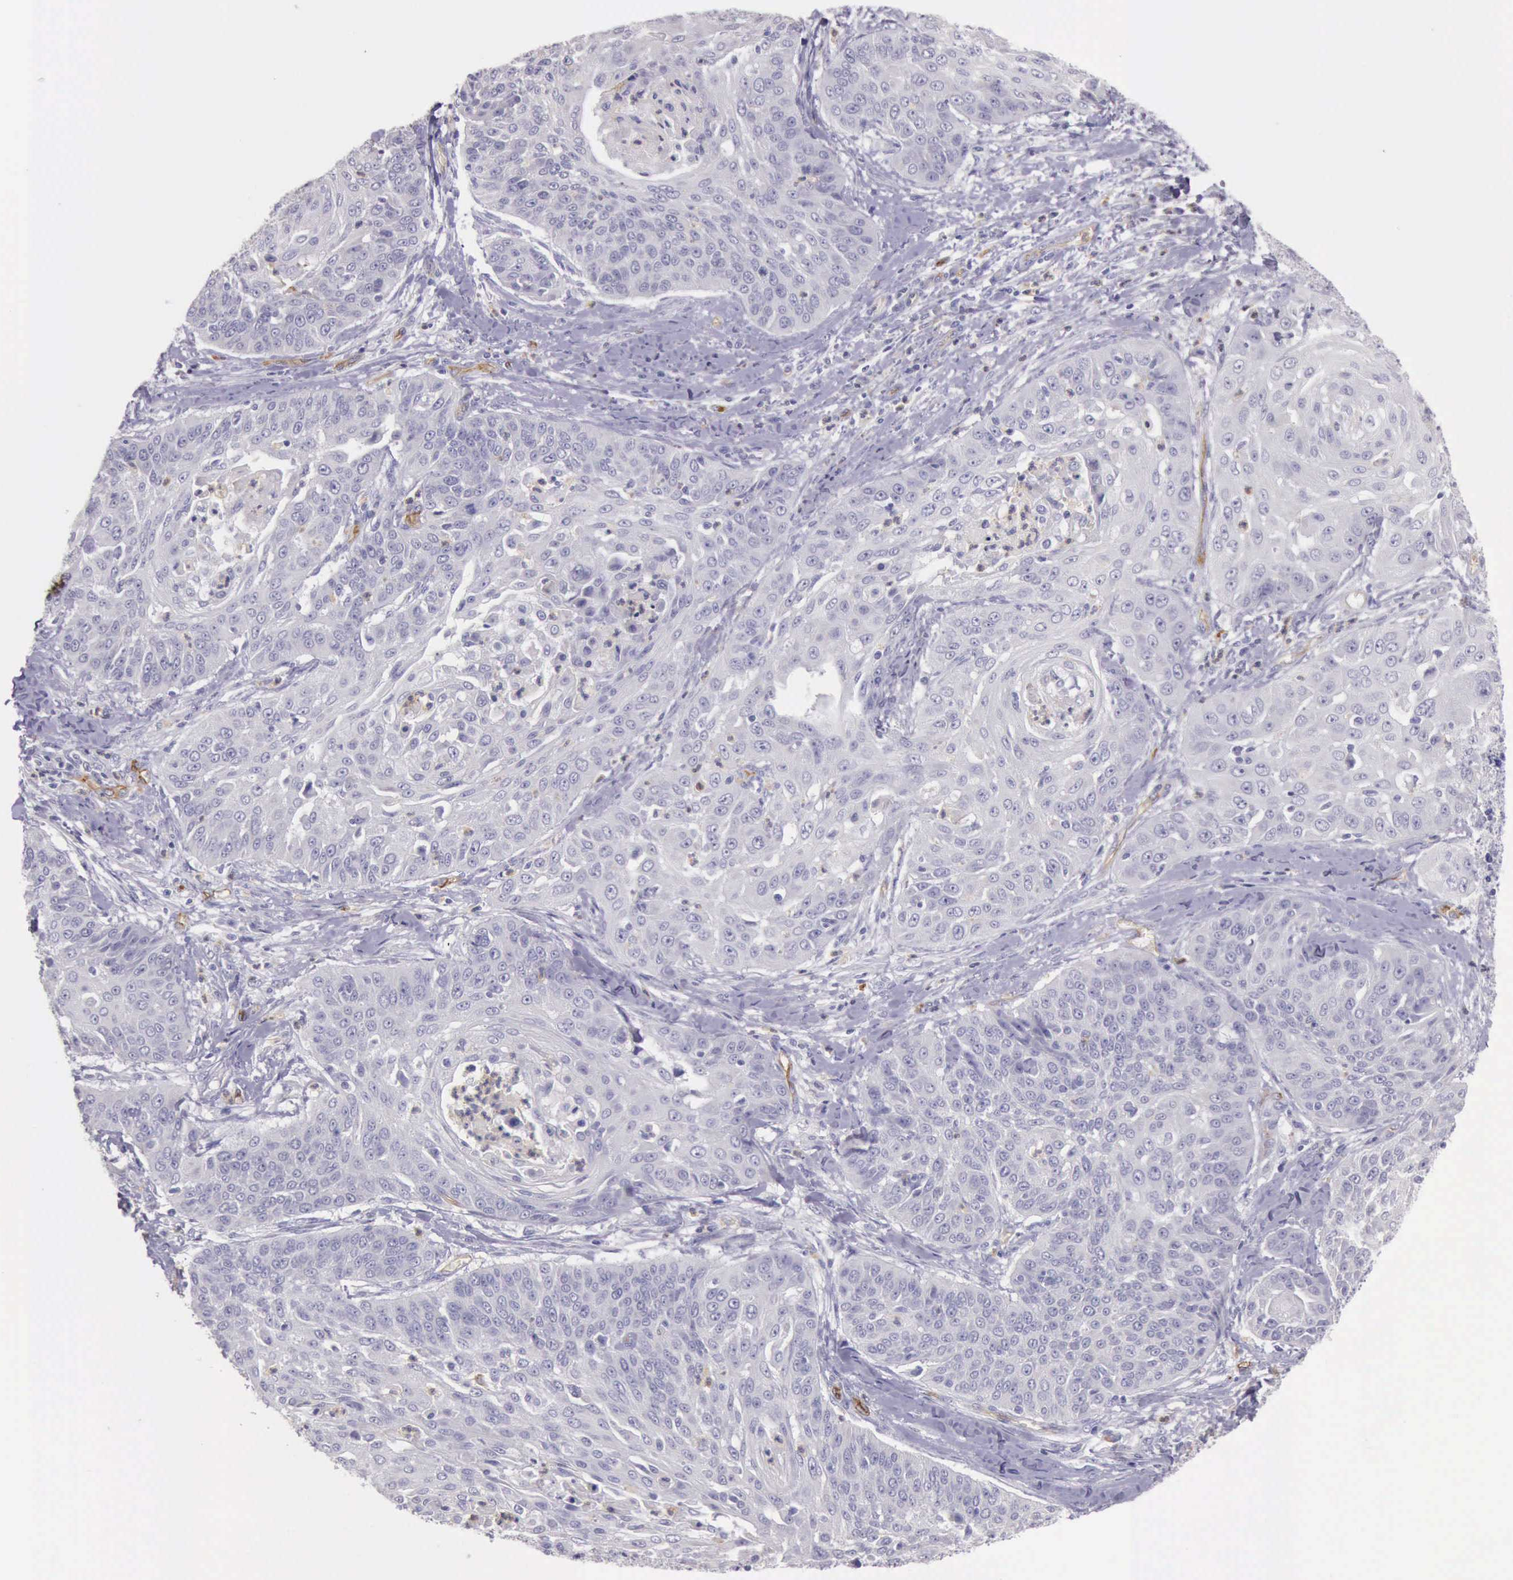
{"staining": {"intensity": "negative", "quantity": "none", "location": "none"}, "tissue": "cervical cancer", "cell_type": "Tumor cells", "image_type": "cancer", "snomed": [{"axis": "morphology", "description": "Squamous cell carcinoma, NOS"}, {"axis": "topography", "description": "Cervix"}], "caption": "This is an immunohistochemistry (IHC) image of cervical cancer. There is no positivity in tumor cells.", "gene": "TCEANC", "patient": {"sex": "female", "age": 64}}